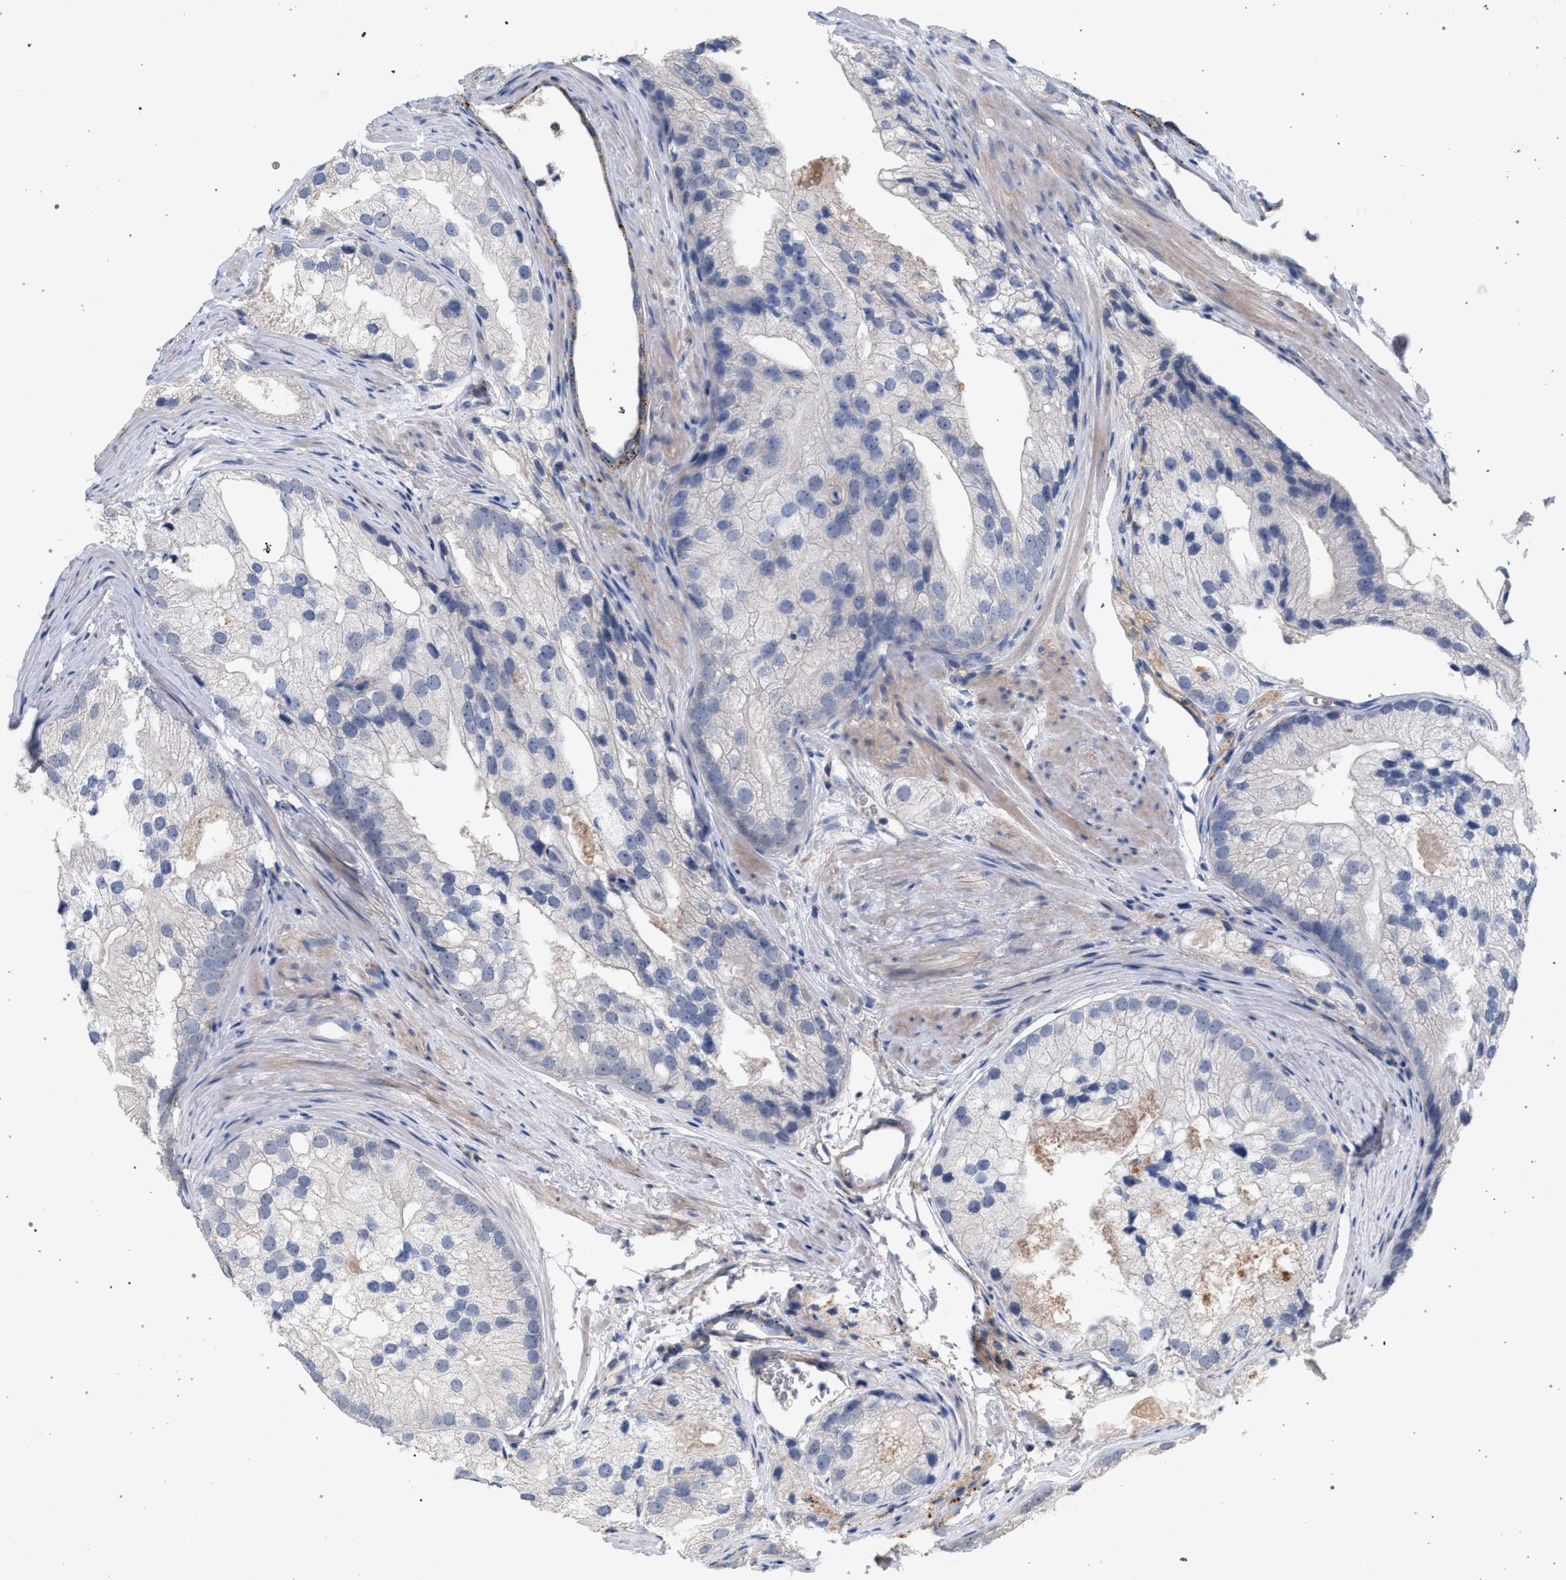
{"staining": {"intensity": "negative", "quantity": "none", "location": "none"}, "tissue": "prostate cancer", "cell_type": "Tumor cells", "image_type": "cancer", "snomed": [{"axis": "morphology", "description": "Adenocarcinoma, Low grade"}, {"axis": "topography", "description": "Prostate"}], "caption": "Immunohistochemical staining of low-grade adenocarcinoma (prostate) shows no significant positivity in tumor cells.", "gene": "MAMDC2", "patient": {"sex": "male", "age": 69}}